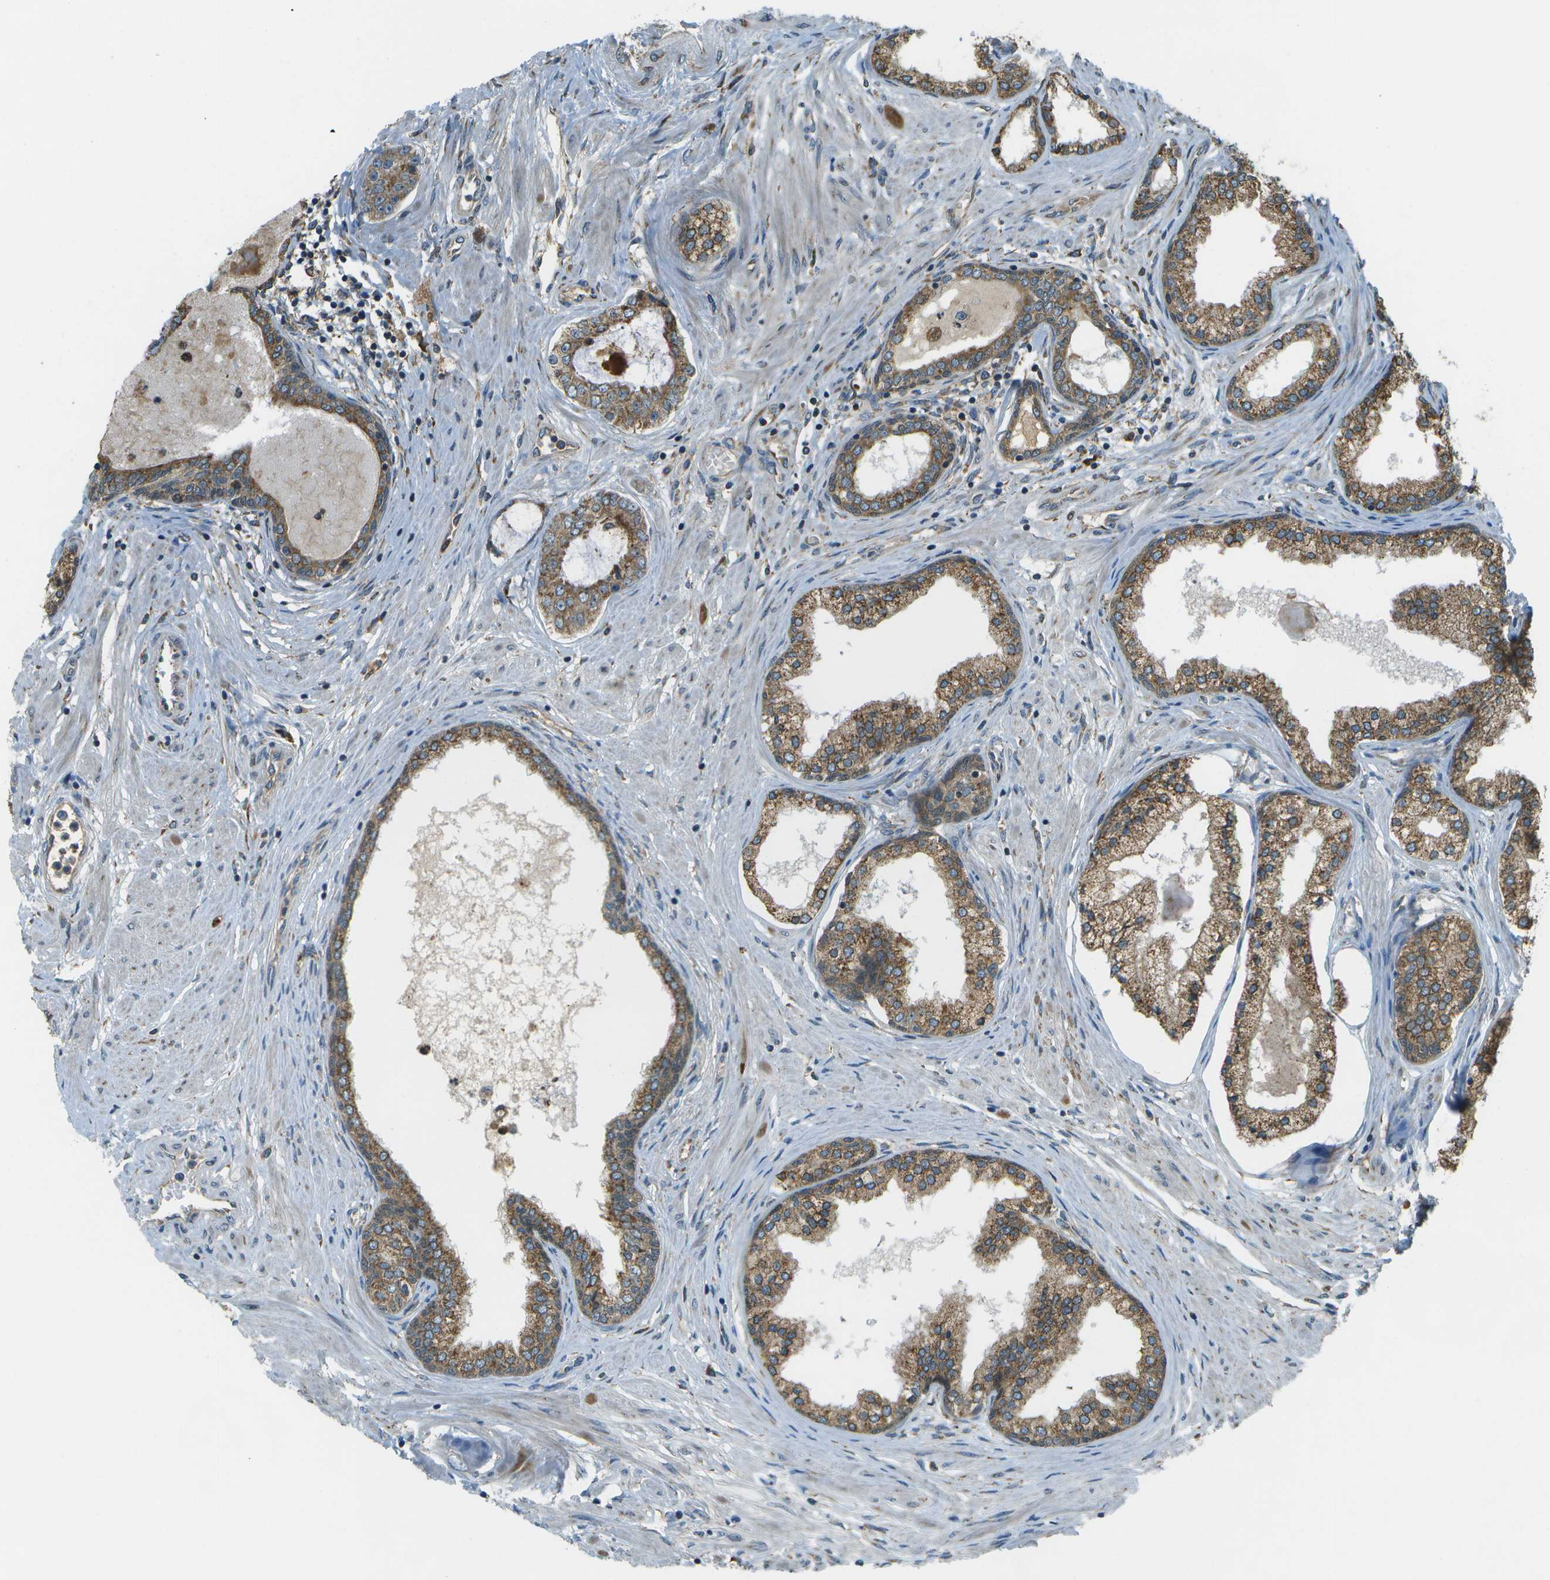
{"staining": {"intensity": "moderate", "quantity": ">75%", "location": "cytoplasmic/membranous"}, "tissue": "prostate cancer", "cell_type": "Tumor cells", "image_type": "cancer", "snomed": [{"axis": "morphology", "description": "Adenocarcinoma, Low grade"}, {"axis": "topography", "description": "Prostate"}], "caption": "A photomicrograph of prostate cancer stained for a protein reveals moderate cytoplasmic/membranous brown staining in tumor cells. The staining was performed using DAB (3,3'-diaminobenzidine), with brown indicating positive protein expression. Nuclei are stained blue with hematoxylin.", "gene": "USP30", "patient": {"sex": "male", "age": 63}}